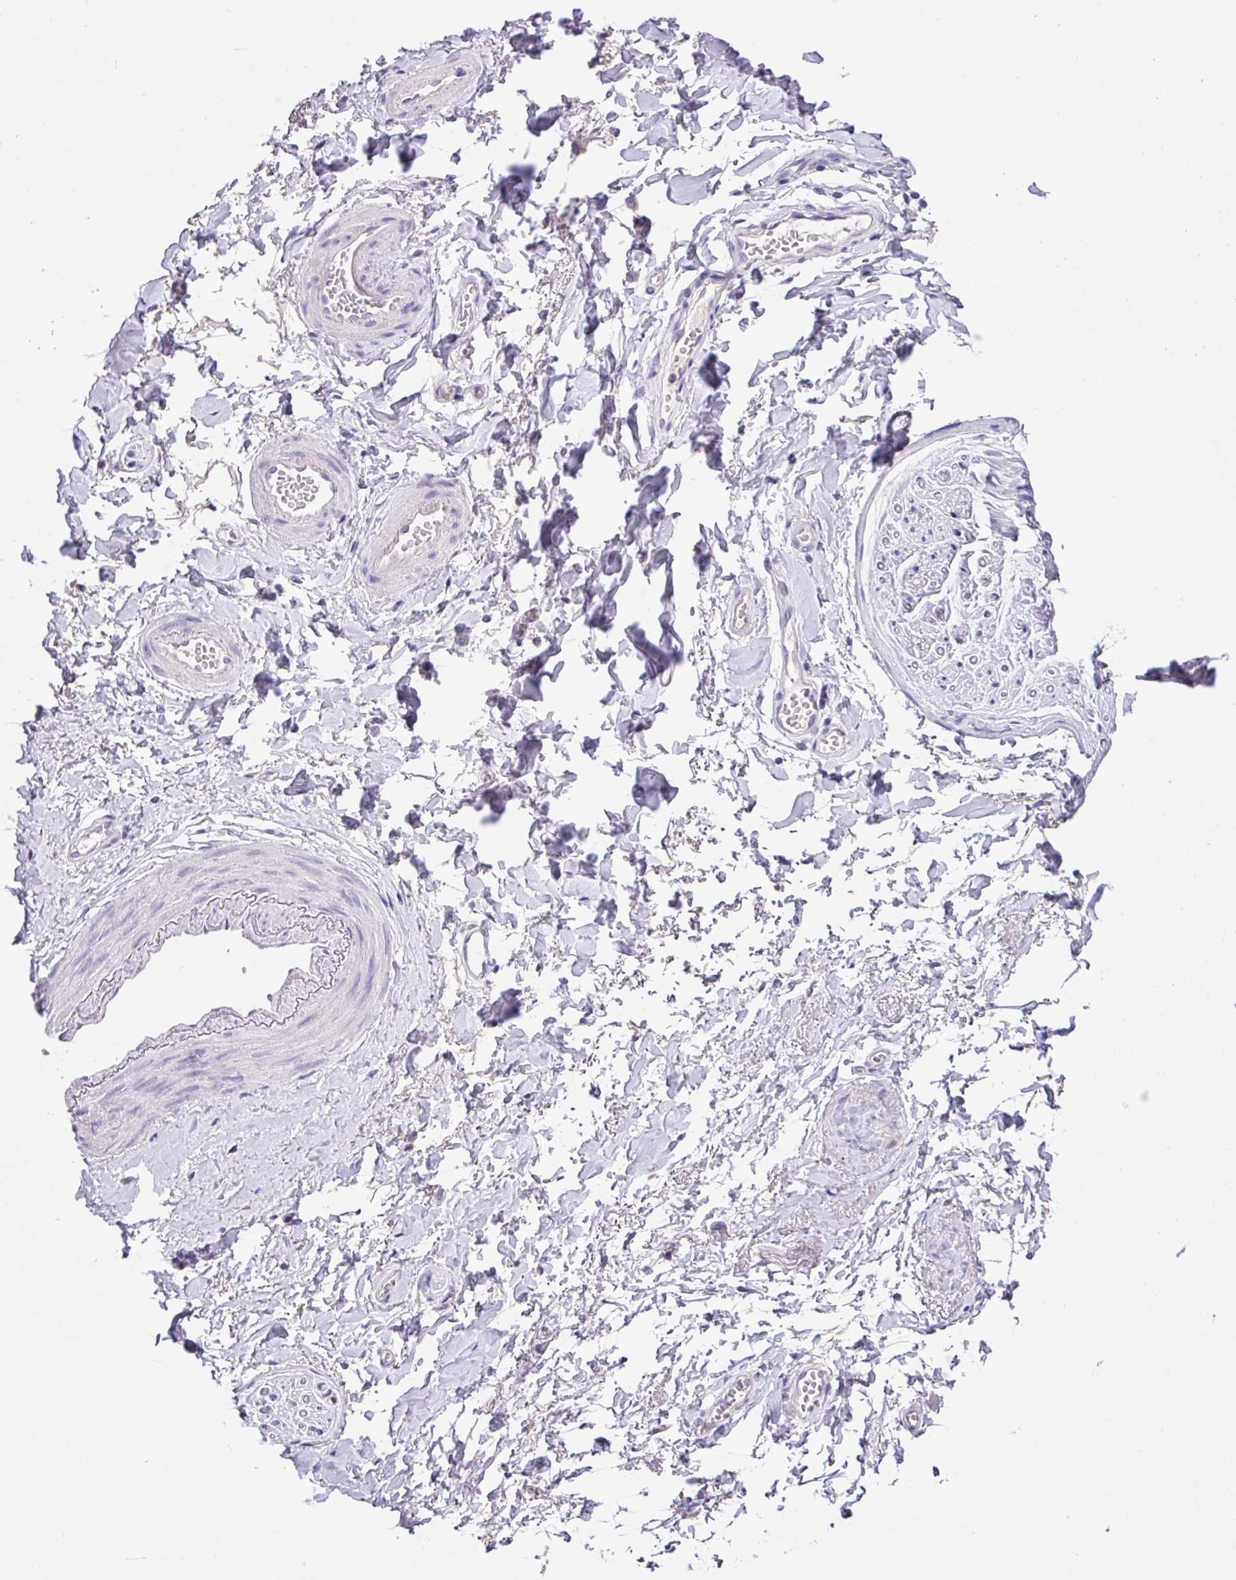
{"staining": {"intensity": "negative", "quantity": "none", "location": "none"}, "tissue": "adipose tissue", "cell_type": "Adipocytes", "image_type": "normal", "snomed": [{"axis": "morphology", "description": "Normal tissue, NOS"}, {"axis": "topography", "description": "Vulva"}, {"axis": "topography", "description": "Vagina"}, {"axis": "topography", "description": "Peripheral nerve tissue"}], "caption": "Immunohistochemistry of normal human adipose tissue demonstrates no expression in adipocytes.", "gene": "ZG16", "patient": {"sex": "female", "age": 66}}